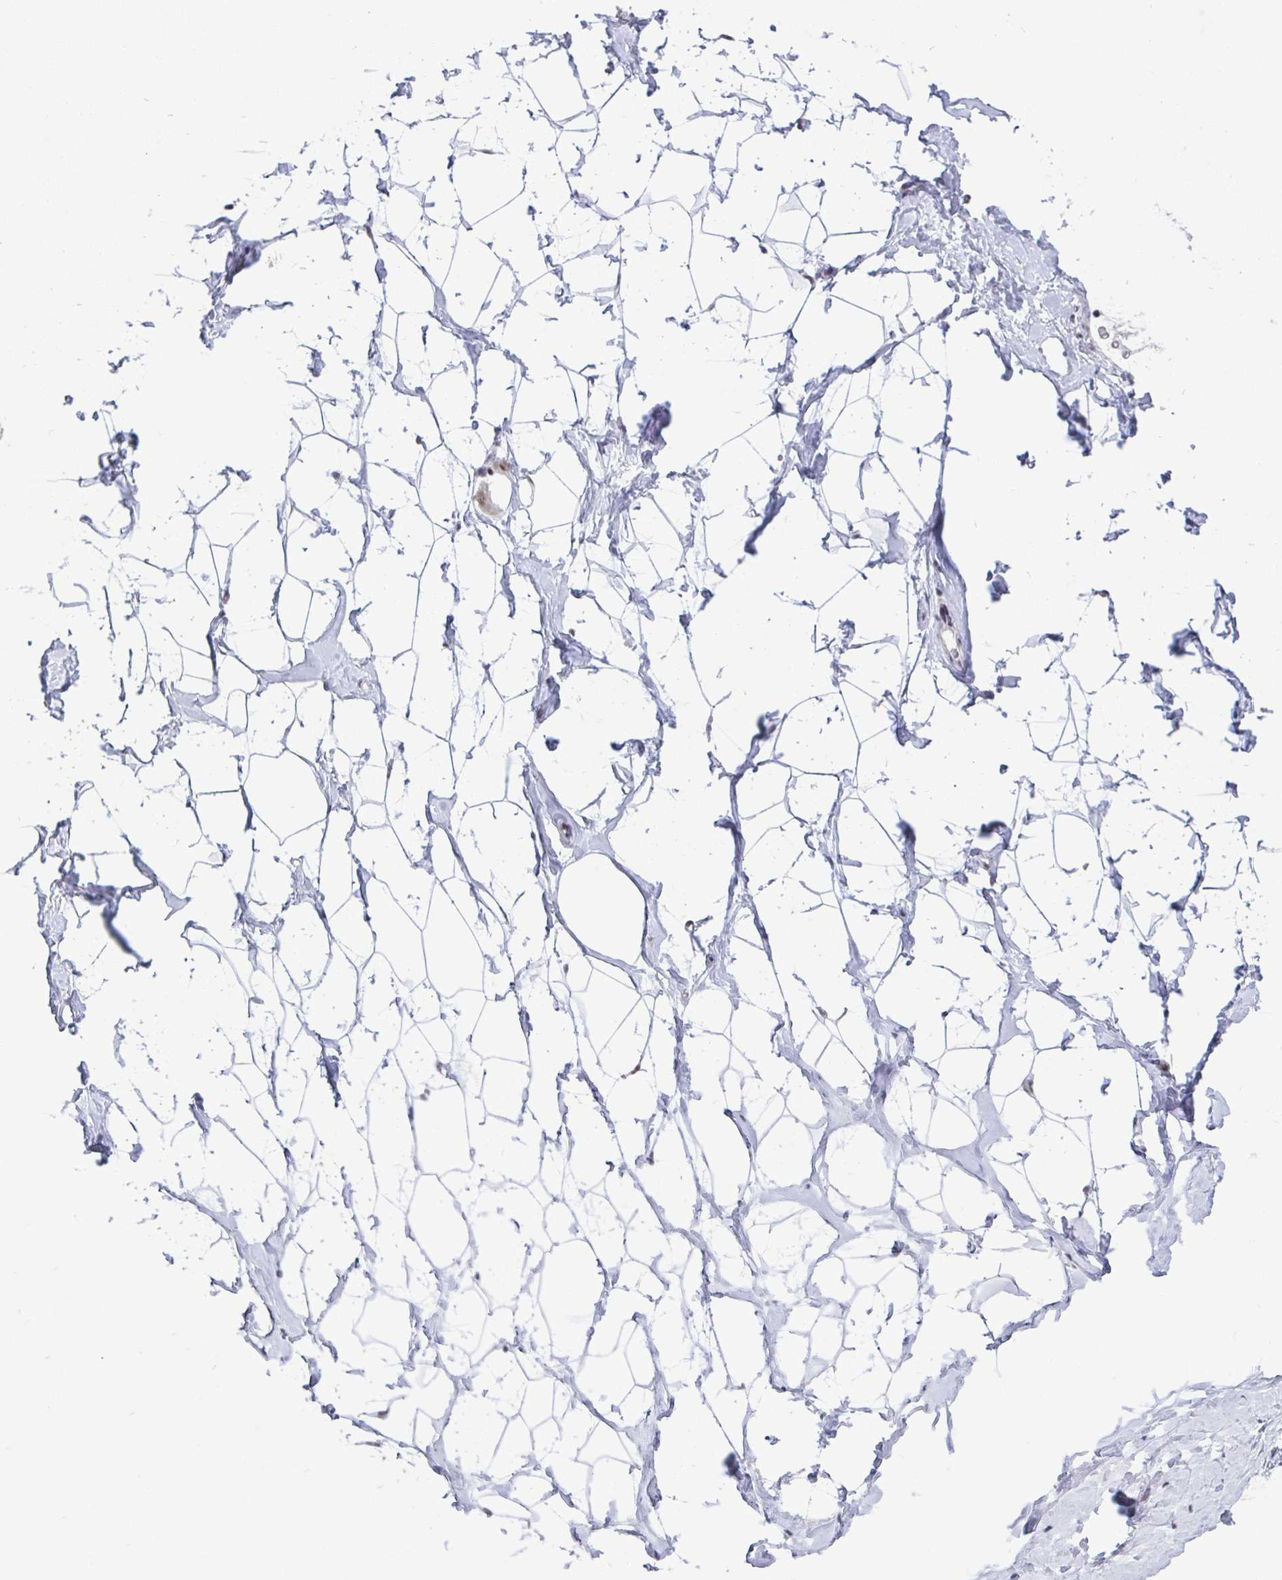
{"staining": {"intensity": "negative", "quantity": "none", "location": "none"}, "tissue": "breast", "cell_type": "Adipocytes", "image_type": "normal", "snomed": [{"axis": "morphology", "description": "Normal tissue, NOS"}, {"axis": "topography", "description": "Breast"}], "caption": "Human breast stained for a protein using immunohistochemistry displays no expression in adipocytes.", "gene": "WBP11", "patient": {"sex": "female", "age": 32}}